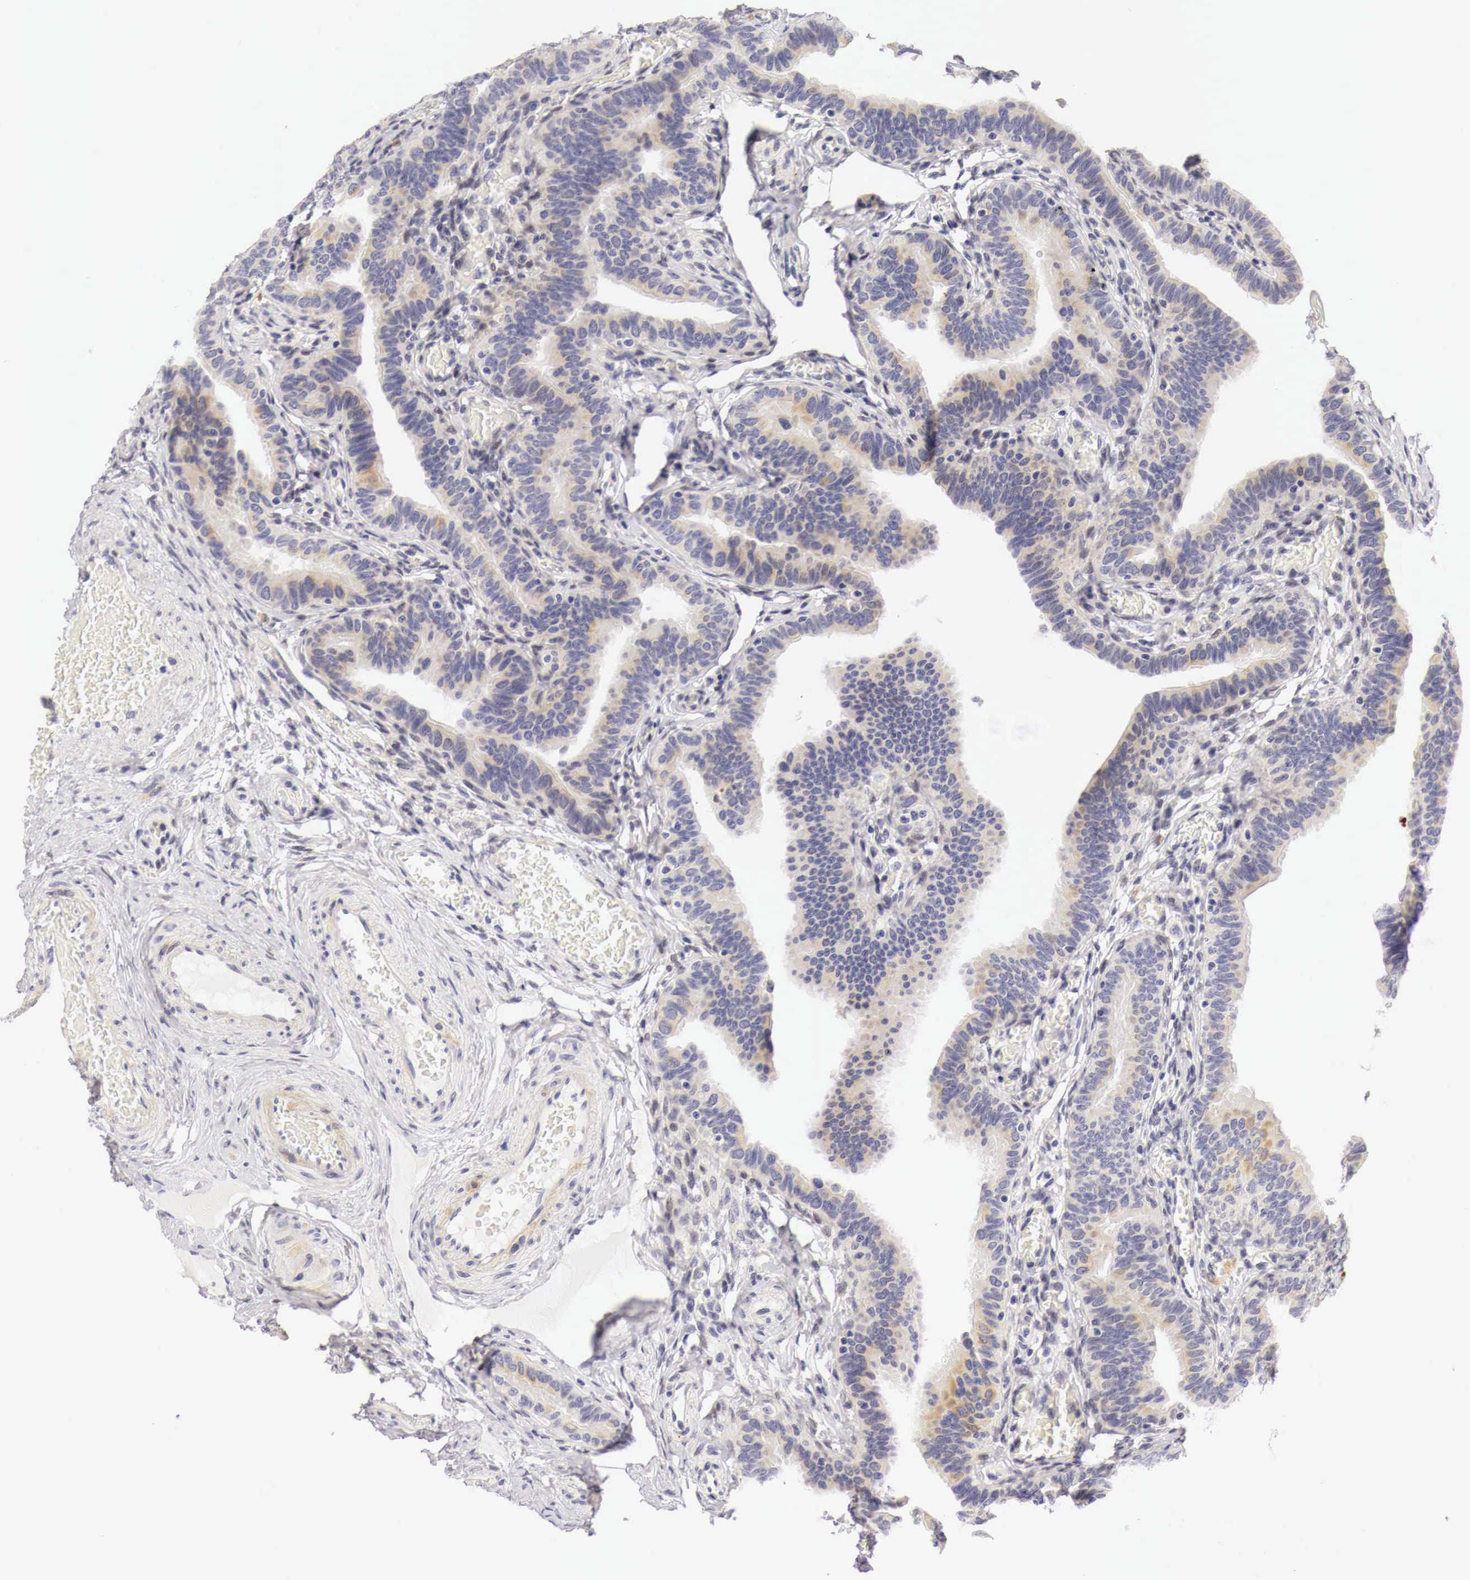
{"staining": {"intensity": "weak", "quantity": "25%-75%", "location": "cytoplasmic/membranous"}, "tissue": "fallopian tube", "cell_type": "Glandular cells", "image_type": "normal", "snomed": [{"axis": "morphology", "description": "Normal tissue, NOS"}, {"axis": "topography", "description": "Vagina"}, {"axis": "topography", "description": "Fallopian tube"}], "caption": "Immunohistochemical staining of unremarkable human fallopian tube displays weak cytoplasmic/membranous protein expression in approximately 25%-75% of glandular cells. (IHC, brightfield microscopy, high magnification).", "gene": "CASP3", "patient": {"sex": "female", "age": 38}}